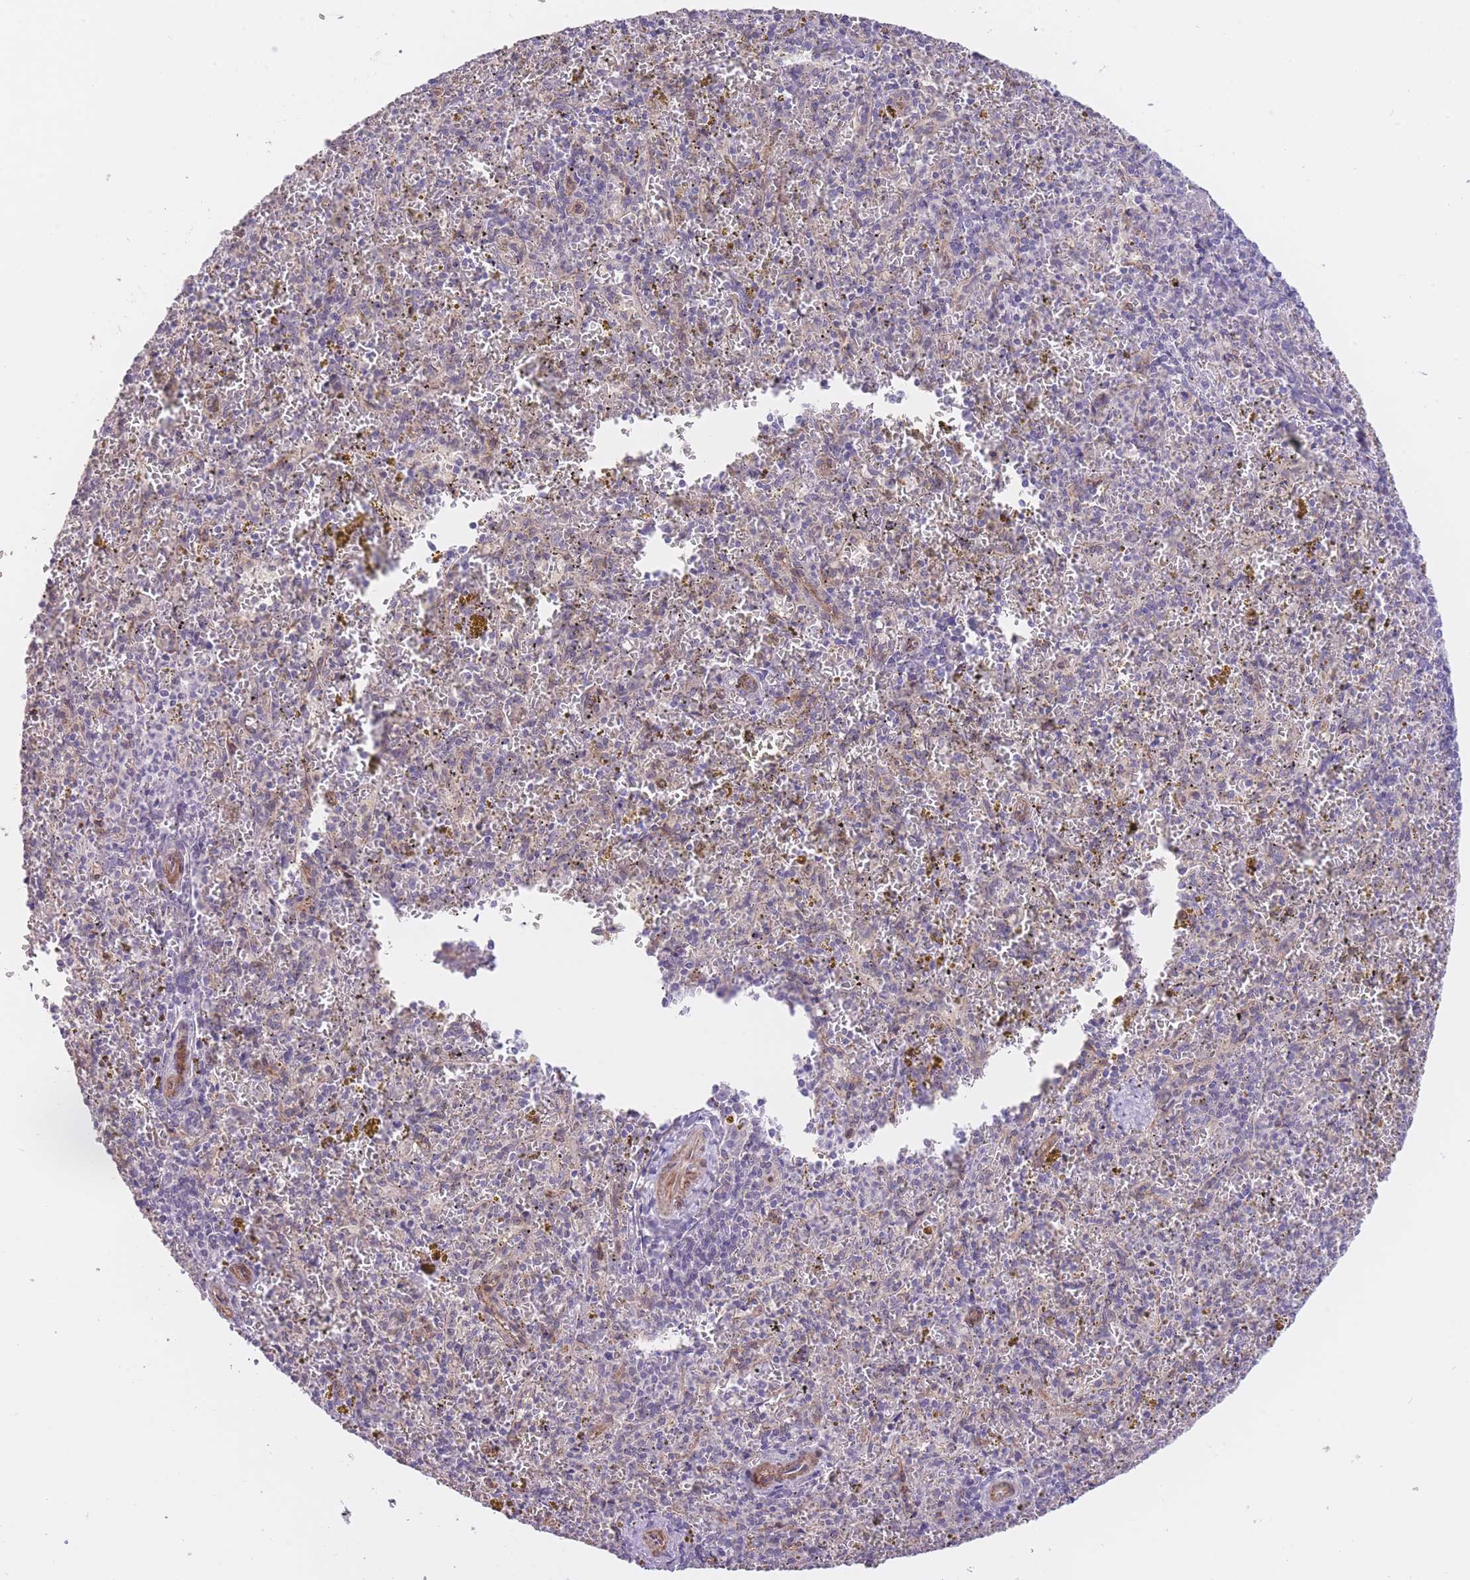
{"staining": {"intensity": "negative", "quantity": "none", "location": "none"}, "tissue": "spleen", "cell_type": "Cells in red pulp", "image_type": "normal", "snomed": [{"axis": "morphology", "description": "Normal tissue, NOS"}, {"axis": "topography", "description": "Spleen"}], "caption": "This histopathology image is of benign spleen stained with immunohistochemistry to label a protein in brown with the nuclei are counter-stained blue. There is no staining in cells in red pulp. The staining was performed using DAB (3,3'-diaminobenzidine) to visualize the protein expression in brown, while the nuclei were stained in blue with hematoxylin (Magnification: 20x).", "gene": "QTRT1", "patient": {"sex": "male", "age": 57}}